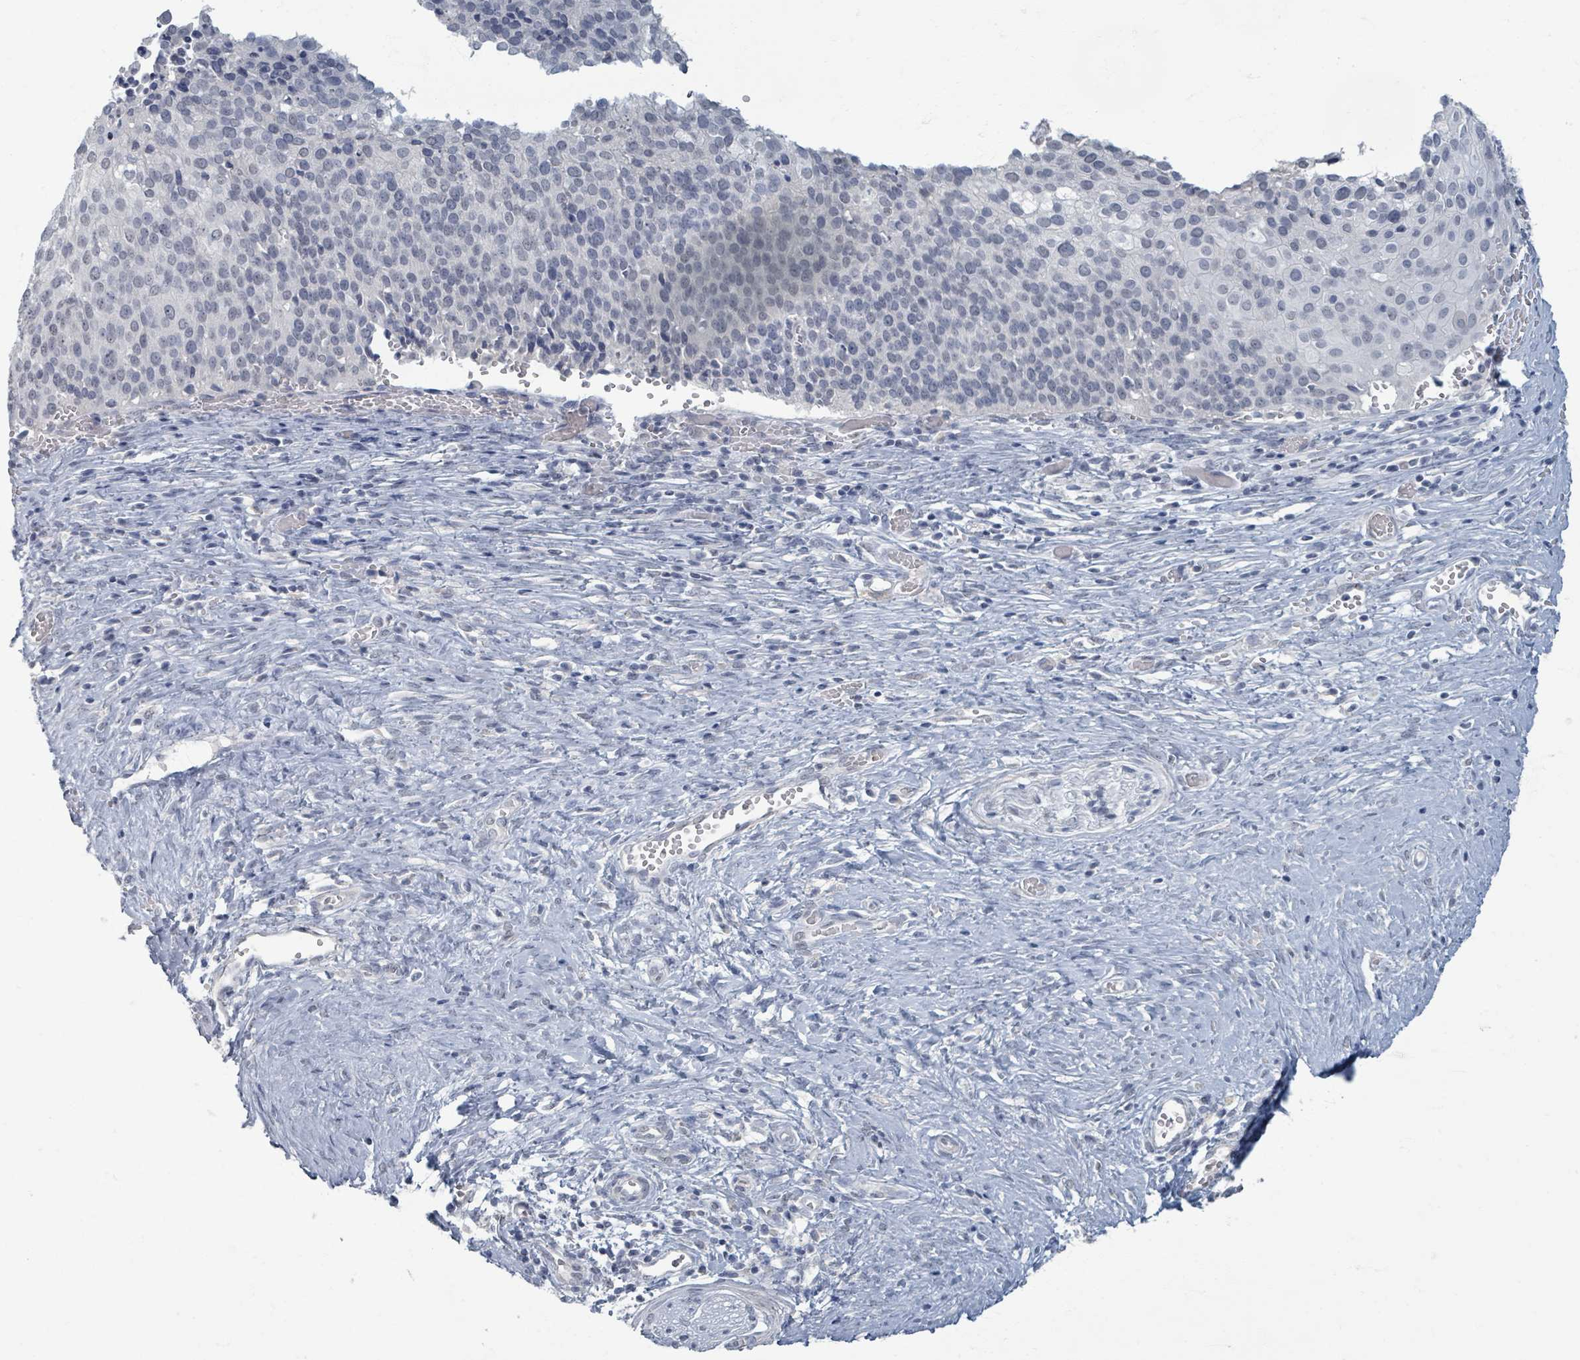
{"staining": {"intensity": "negative", "quantity": "none", "location": "none"}, "tissue": "cervical cancer", "cell_type": "Tumor cells", "image_type": "cancer", "snomed": [{"axis": "morphology", "description": "Squamous cell carcinoma, NOS"}, {"axis": "topography", "description": "Cervix"}], "caption": "This is an IHC histopathology image of human cervical squamous cell carcinoma. There is no staining in tumor cells.", "gene": "WNT11", "patient": {"sex": "female", "age": 44}}